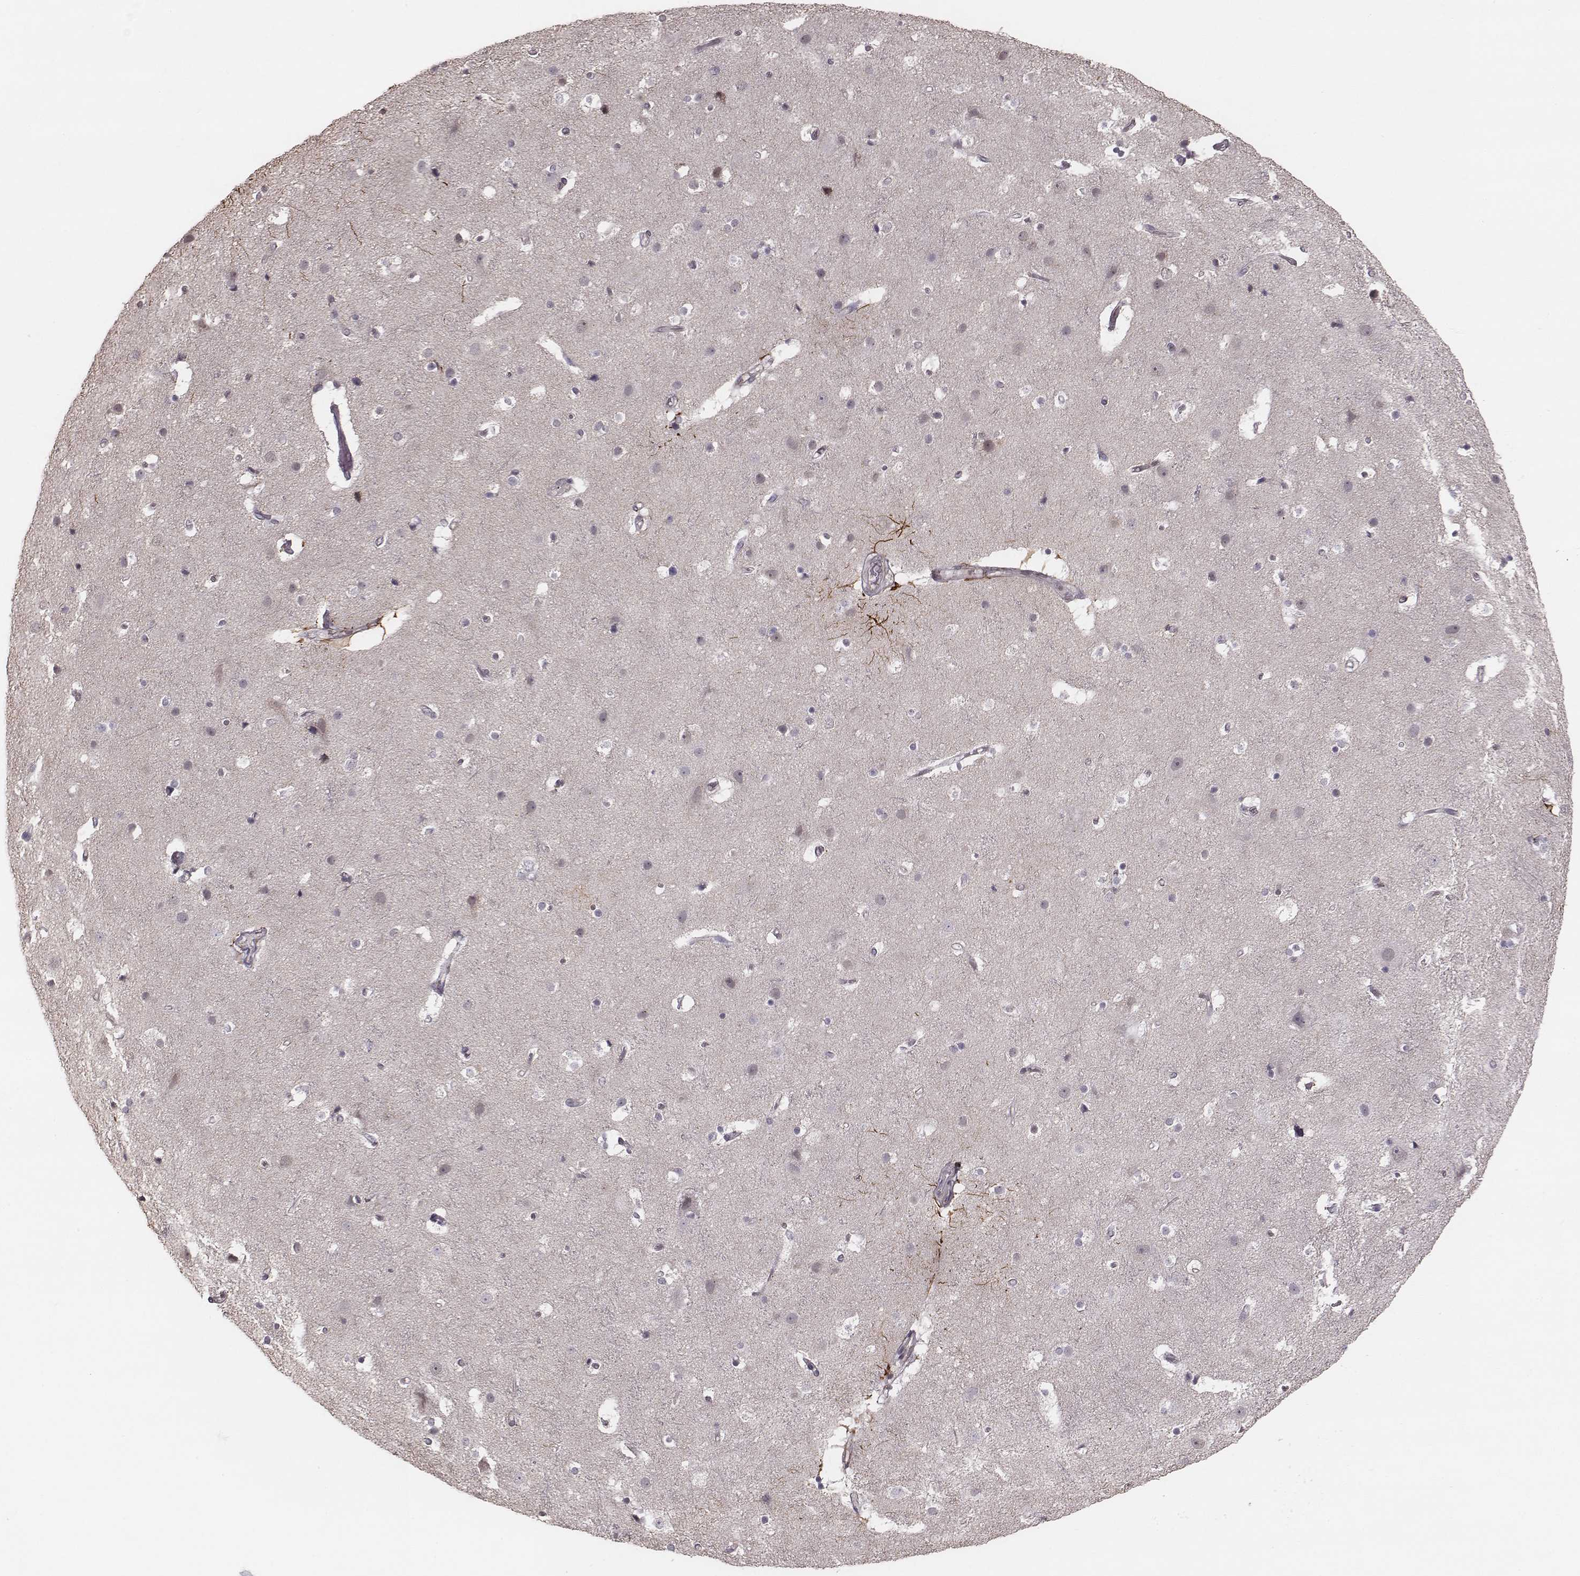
{"staining": {"intensity": "weak", "quantity": "<25%", "location": "cytoplasmic/membranous"}, "tissue": "cerebral cortex", "cell_type": "Endothelial cells", "image_type": "normal", "snomed": [{"axis": "morphology", "description": "Normal tissue, NOS"}, {"axis": "topography", "description": "Cerebral cortex"}], "caption": "The immunohistochemistry (IHC) histopathology image has no significant staining in endothelial cells of cerebral cortex.", "gene": "SLC7A4", "patient": {"sex": "female", "age": 52}}